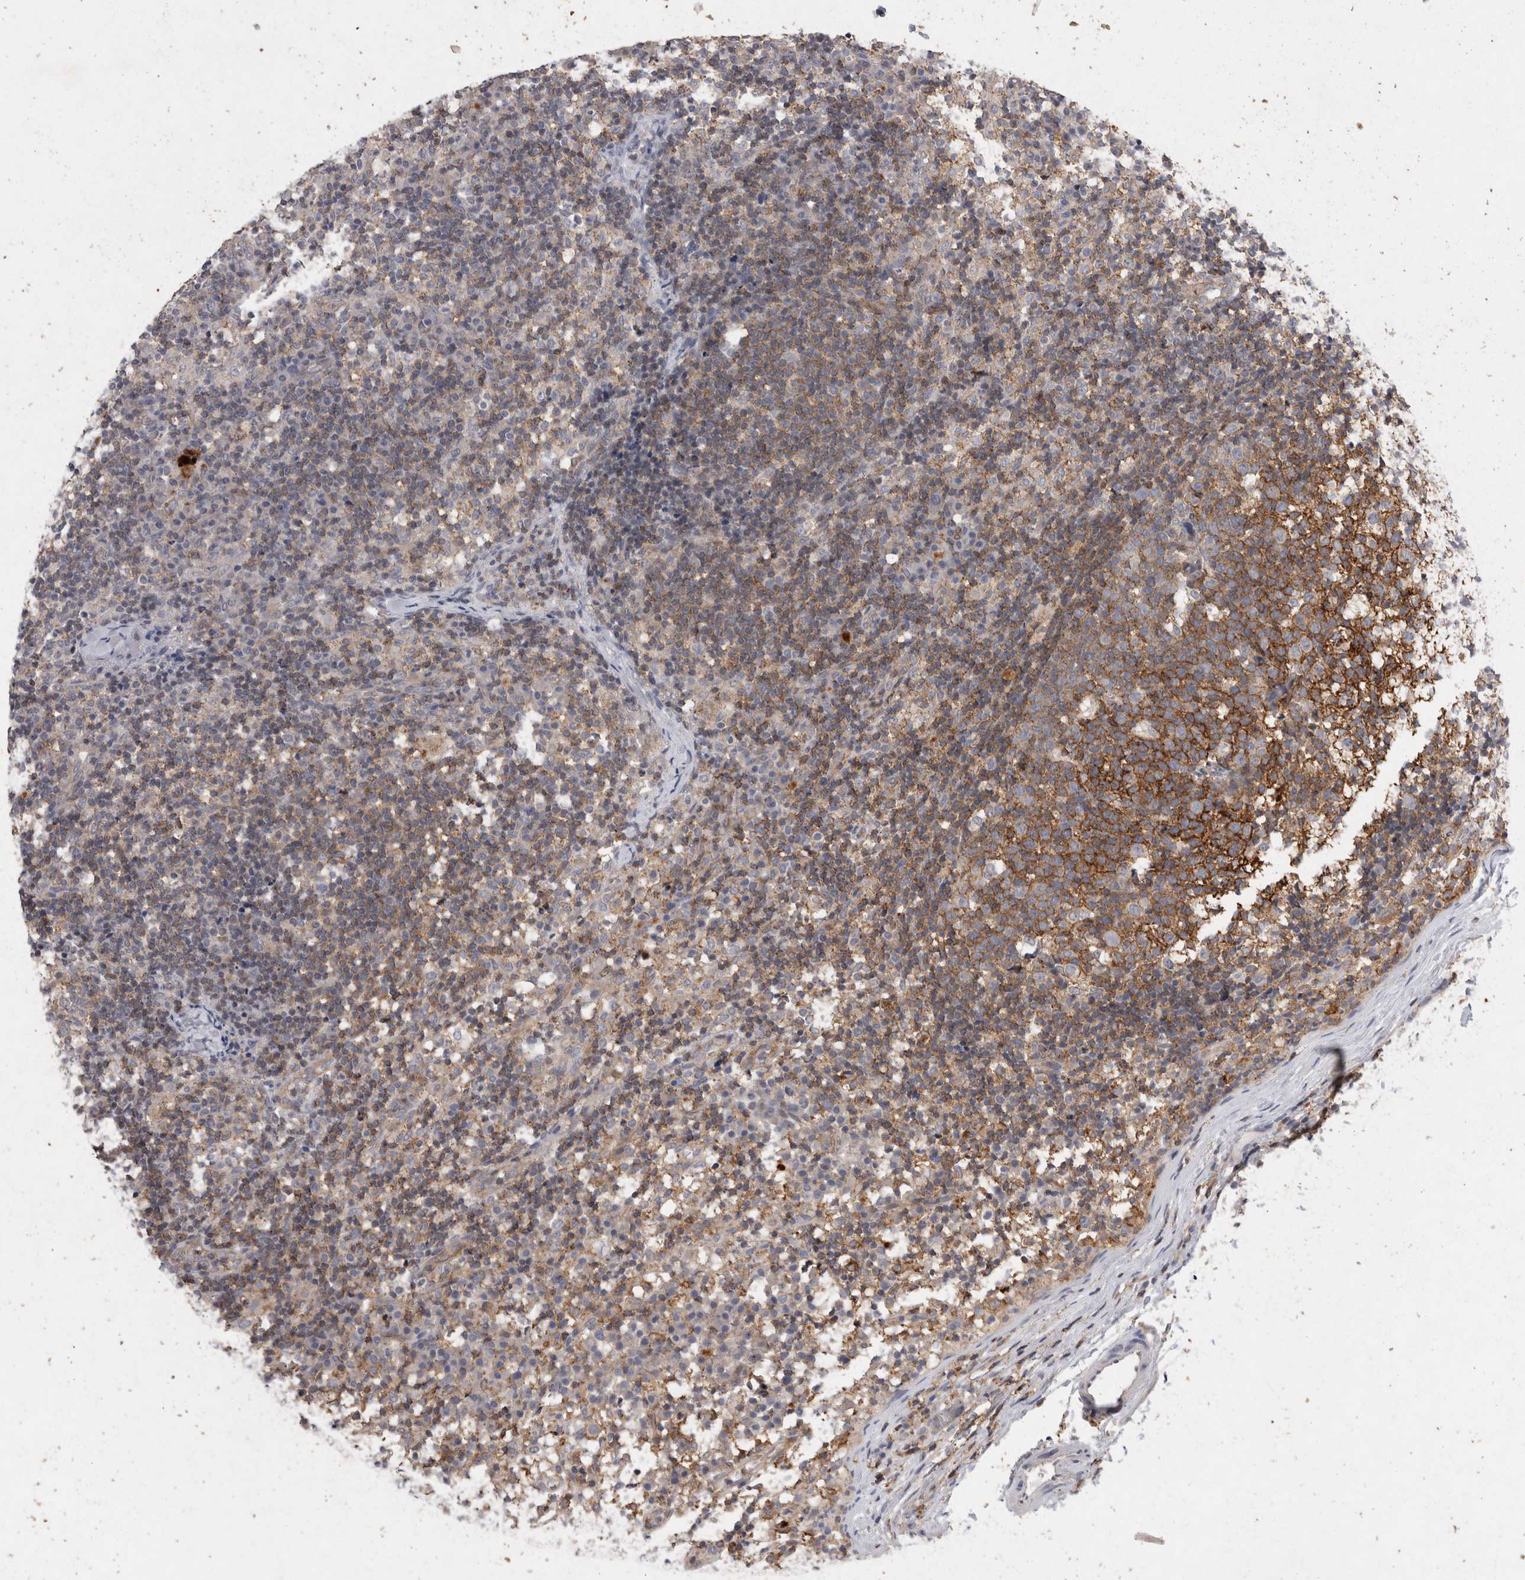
{"staining": {"intensity": "moderate", "quantity": "25%-75%", "location": "cytoplasmic/membranous"}, "tissue": "lymph node", "cell_type": "Germinal center cells", "image_type": "normal", "snomed": [{"axis": "morphology", "description": "Normal tissue, NOS"}, {"axis": "morphology", "description": "Inflammation, NOS"}, {"axis": "topography", "description": "Lymph node"}], "caption": "DAB (3,3'-diaminobenzidine) immunohistochemical staining of normal human lymph node demonstrates moderate cytoplasmic/membranous protein staining in about 25%-75% of germinal center cells.", "gene": "RASSF3", "patient": {"sex": "male", "age": 55}}